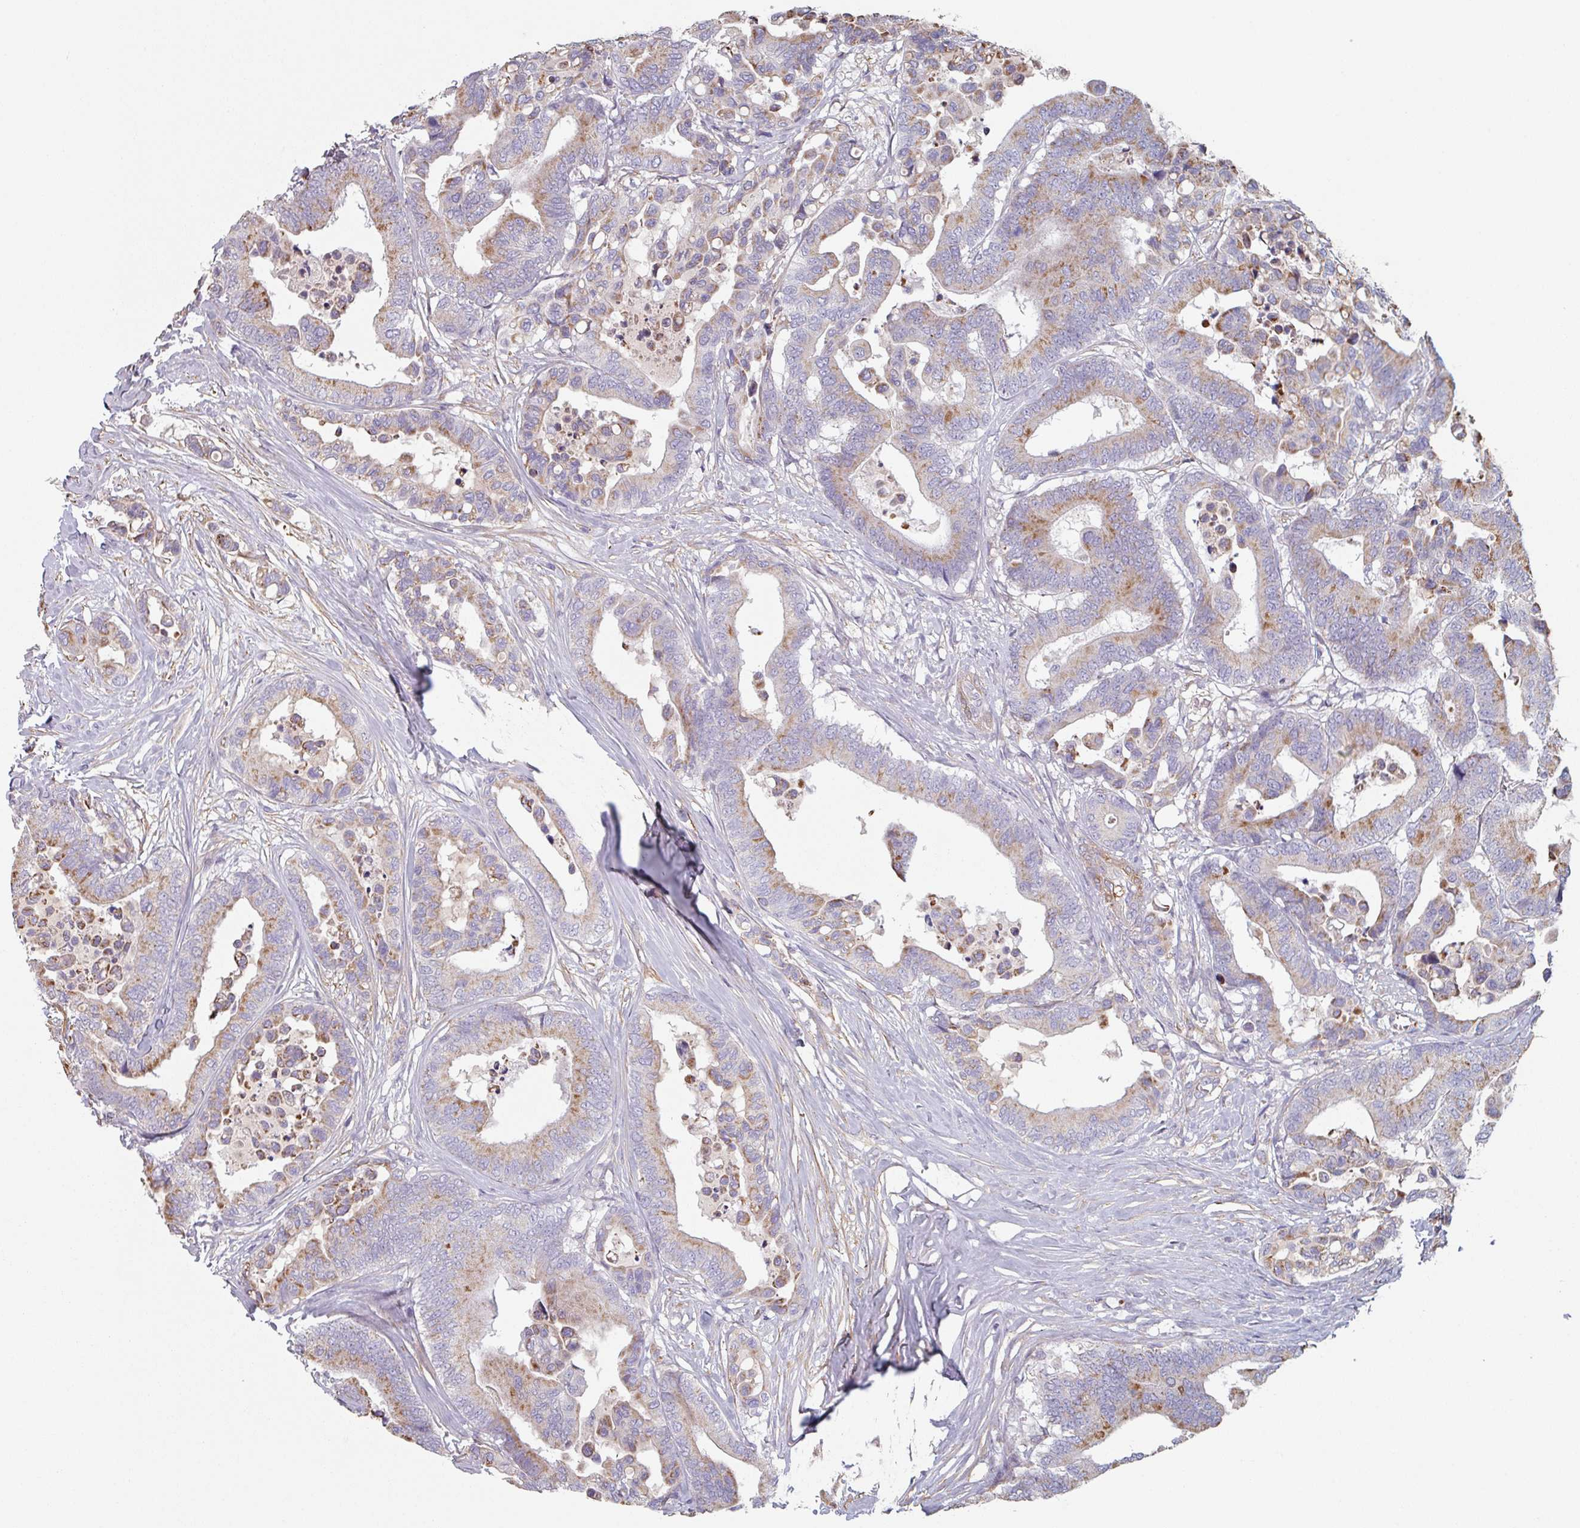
{"staining": {"intensity": "moderate", "quantity": "<25%", "location": "cytoplasmic/membranous"}, "tissue": "colorectal cancer", "cell_type": "Tumor cells", "image_type": "cancer", "snomed": [{"axis": "morphology", "description": "Normal tissue, NOS"}, {"axis": "morphology", "description": "Adenocarcinoma, NOS"}, {"axis": "topography", "description": "Colon"}], "caption": "High-magnification brightfield microscopy of colorectal cancer stained with DAB (brown) and counterstained with hematoxylin (blue). tumor cells exhibit moderate cytoplasmic/membranous expression is present in approximately<25% of cells.", "gene": "GSTA4", "patient": {"sex": "male", "age": 82}}